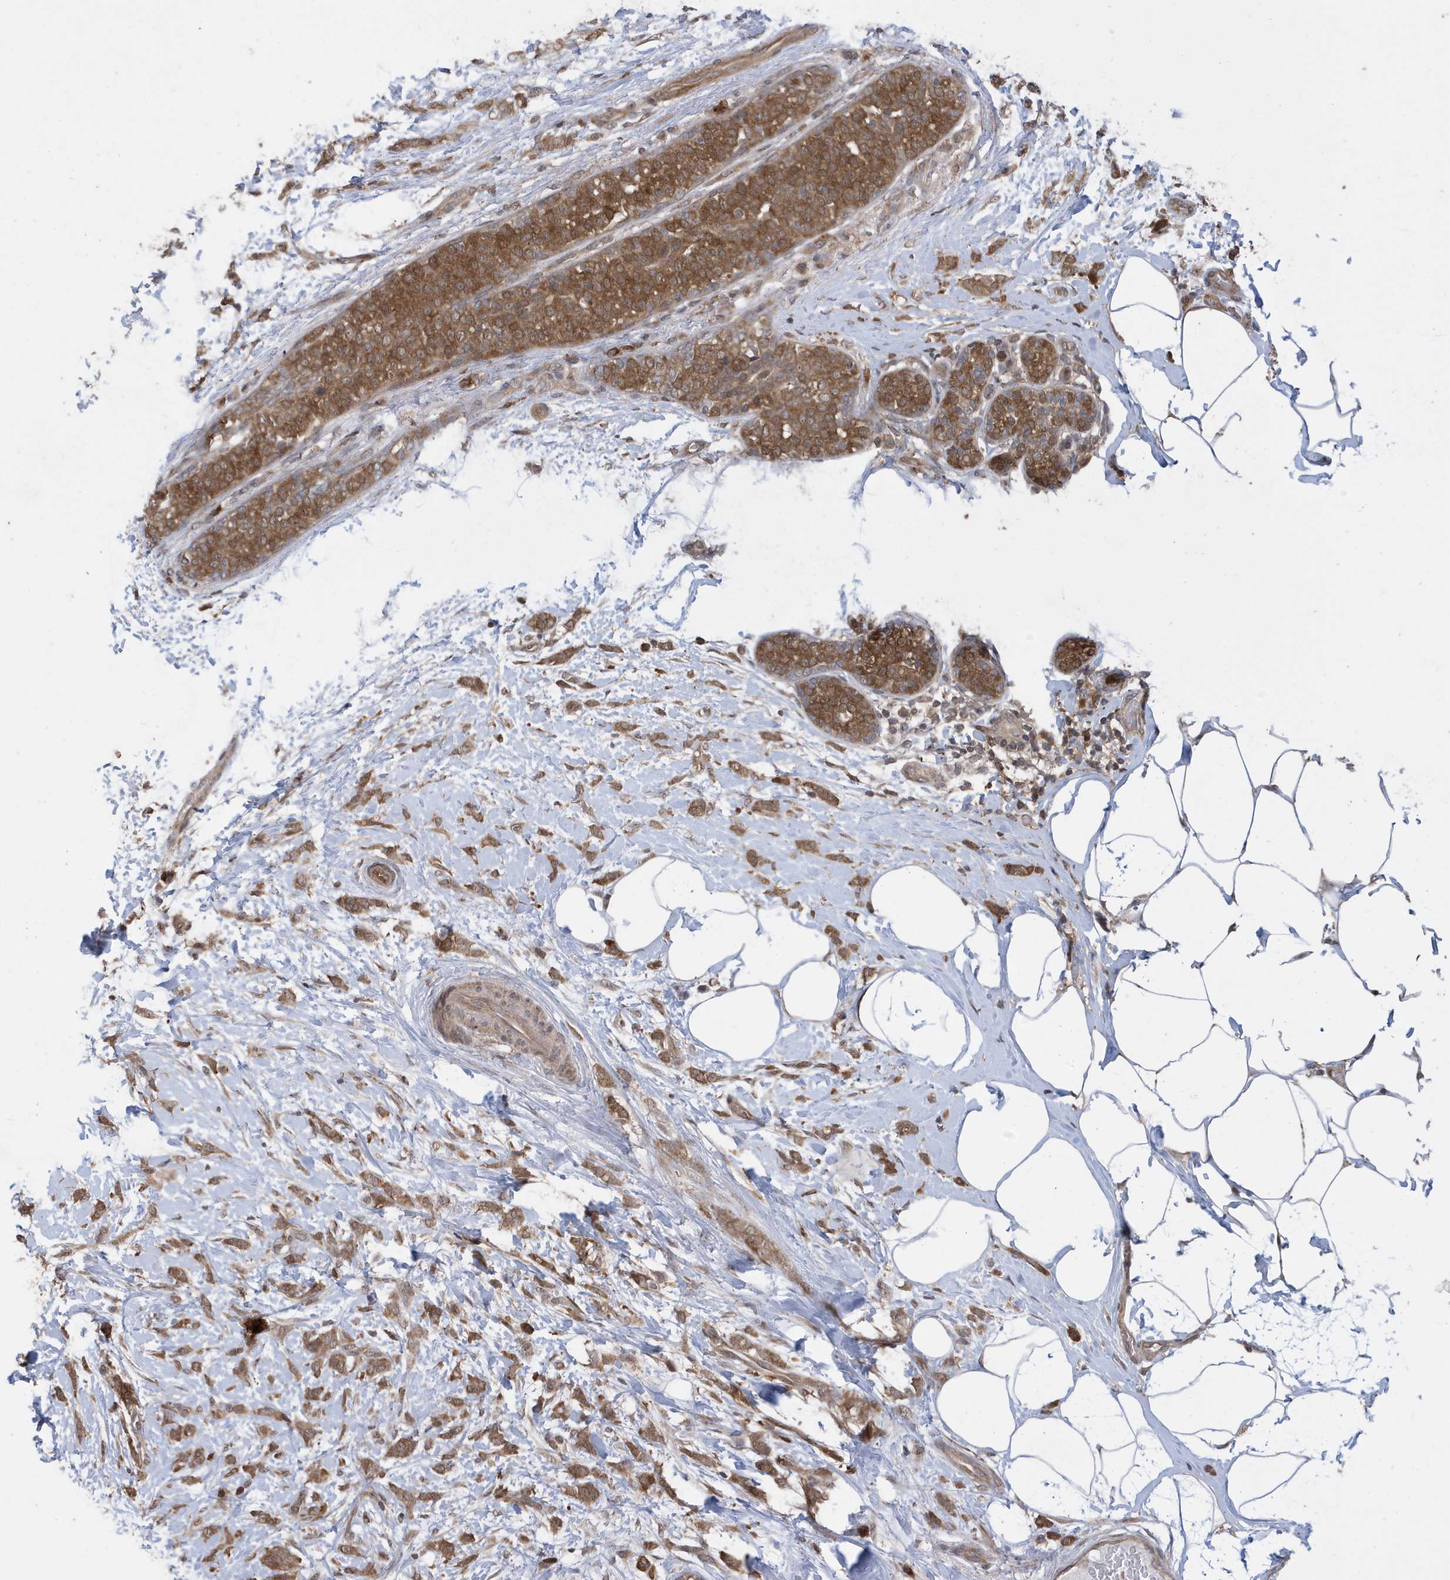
{"staining": {"intensity": "moderate", "quantity": ">75%", "location": "cytoplasmic/membranous"}, "tissue": "breast cancer", "cell_type": "Tumor cells", "image_type": "cancer", "snomed": [{"axis": "morphology", "description": "Lobular carcinoma, in situ"}, {"axis": "morphology", "description": "Lobular carcinoma"}, {"axis": "topography", "description": "Breast"}], "caption": "Immunohistochemical staining of human lobular carcinoma (breast) reveals moderate cytoplasmic/membranous protein staining in about >75% of tumor cells.", "gene": "UBQLN1", "patient": {"sex": "female", "age": 41}}